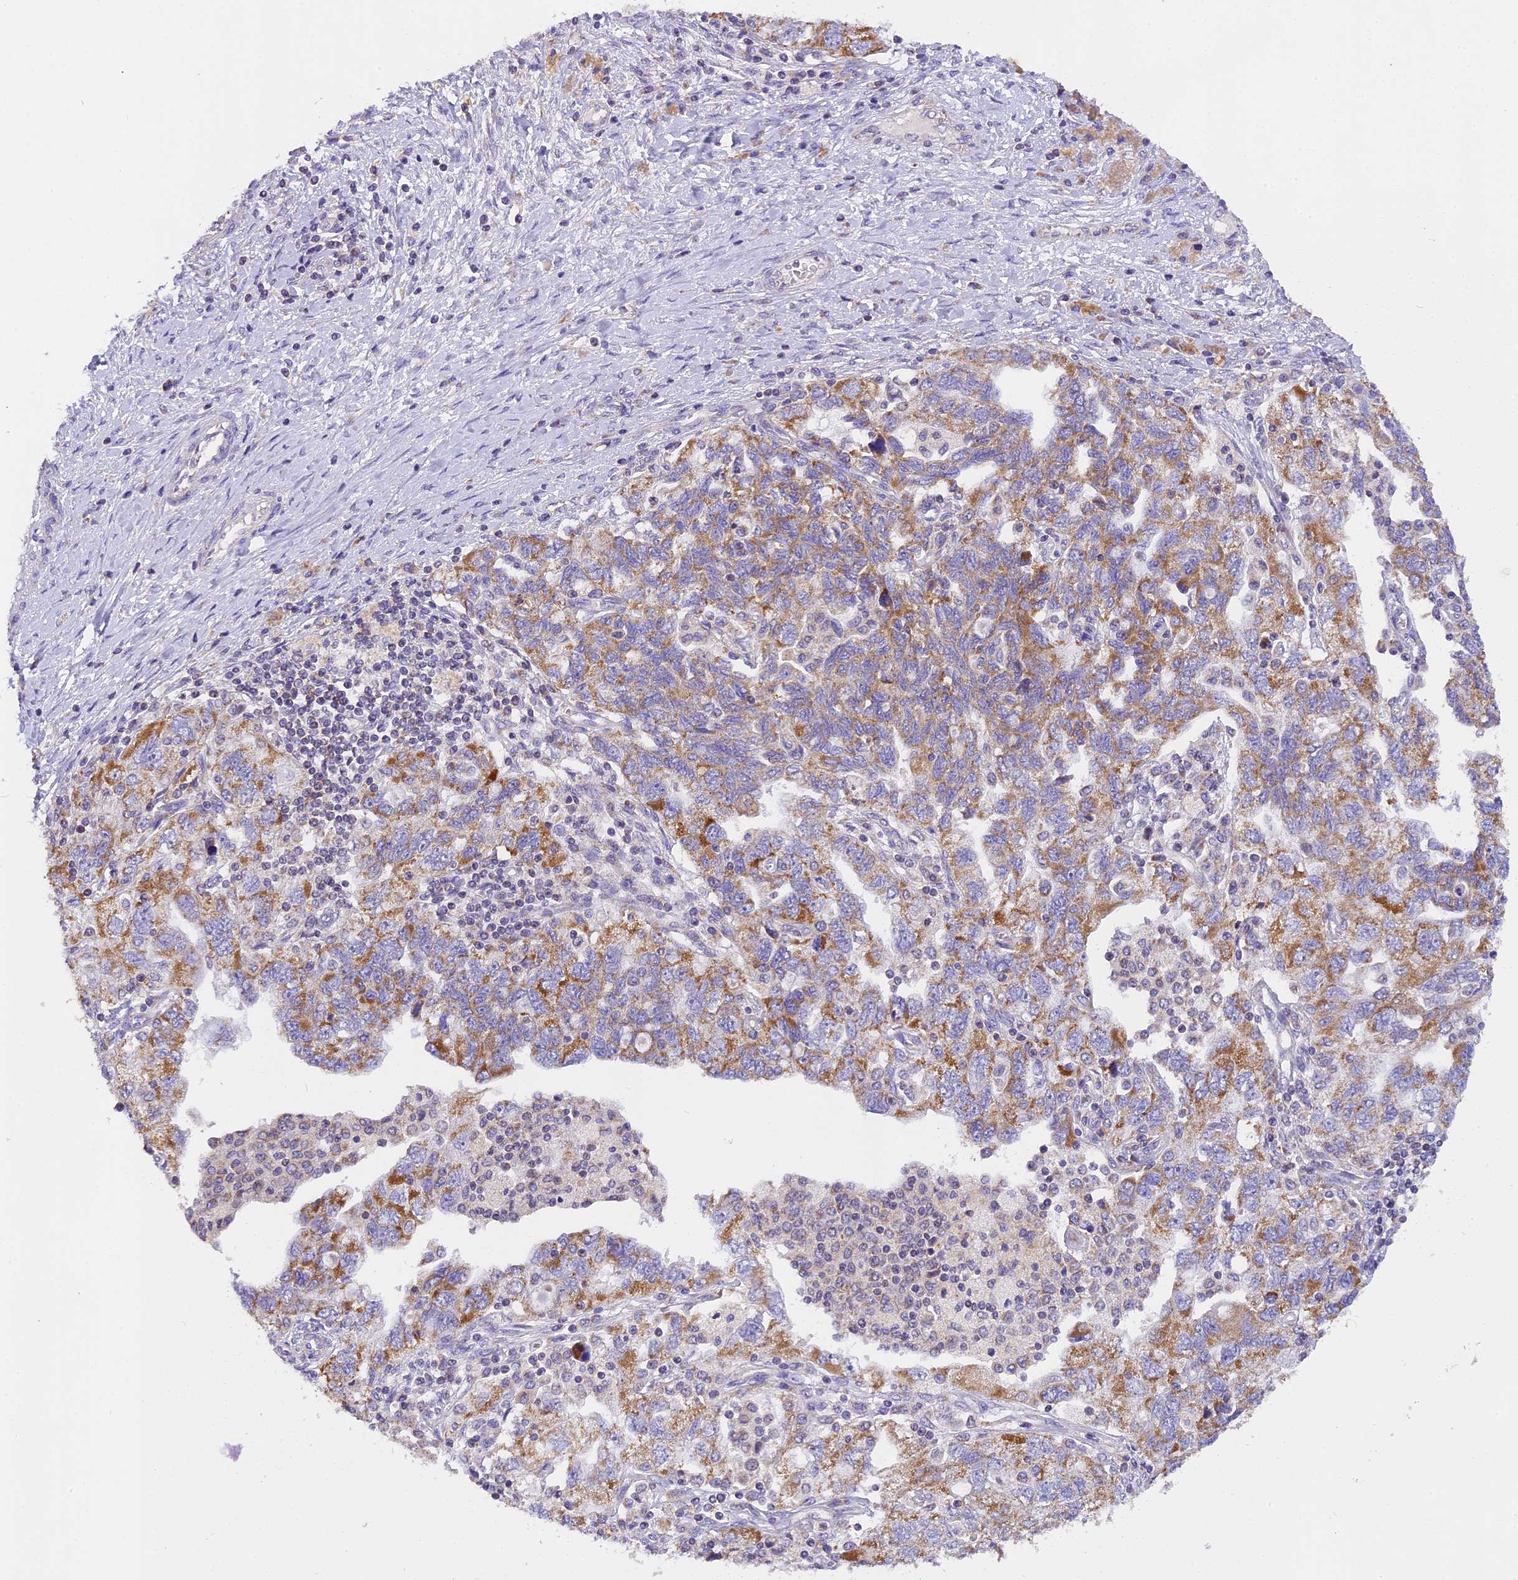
{"staining": {"intensity": "moderate", "quantity": "25%-75%", "location": "cytoplasmic/membranous"}, "tissue": "ovarian cancer", "cell_type": "Tumor cells", "image_type": "cancer", "snomed": [{"axis": "morphology", "description": "Carcinoma, NOS"}, {"axis": "morphology", "description": "Cystadenocarcinoma, serous, NOS"}, {"axis": "topography", "description": "Ovary"}], "caption": "The photomicrograph exhibits immunohistochemical staining of serous cystadenocarcinoma (ovarian). There is moderate cytoplasmic/membranous positivity is identified in approximately 25%-75% of tumor cells.", "gene": "MGME1", "patient": {"sex": "female", "age": 69}}